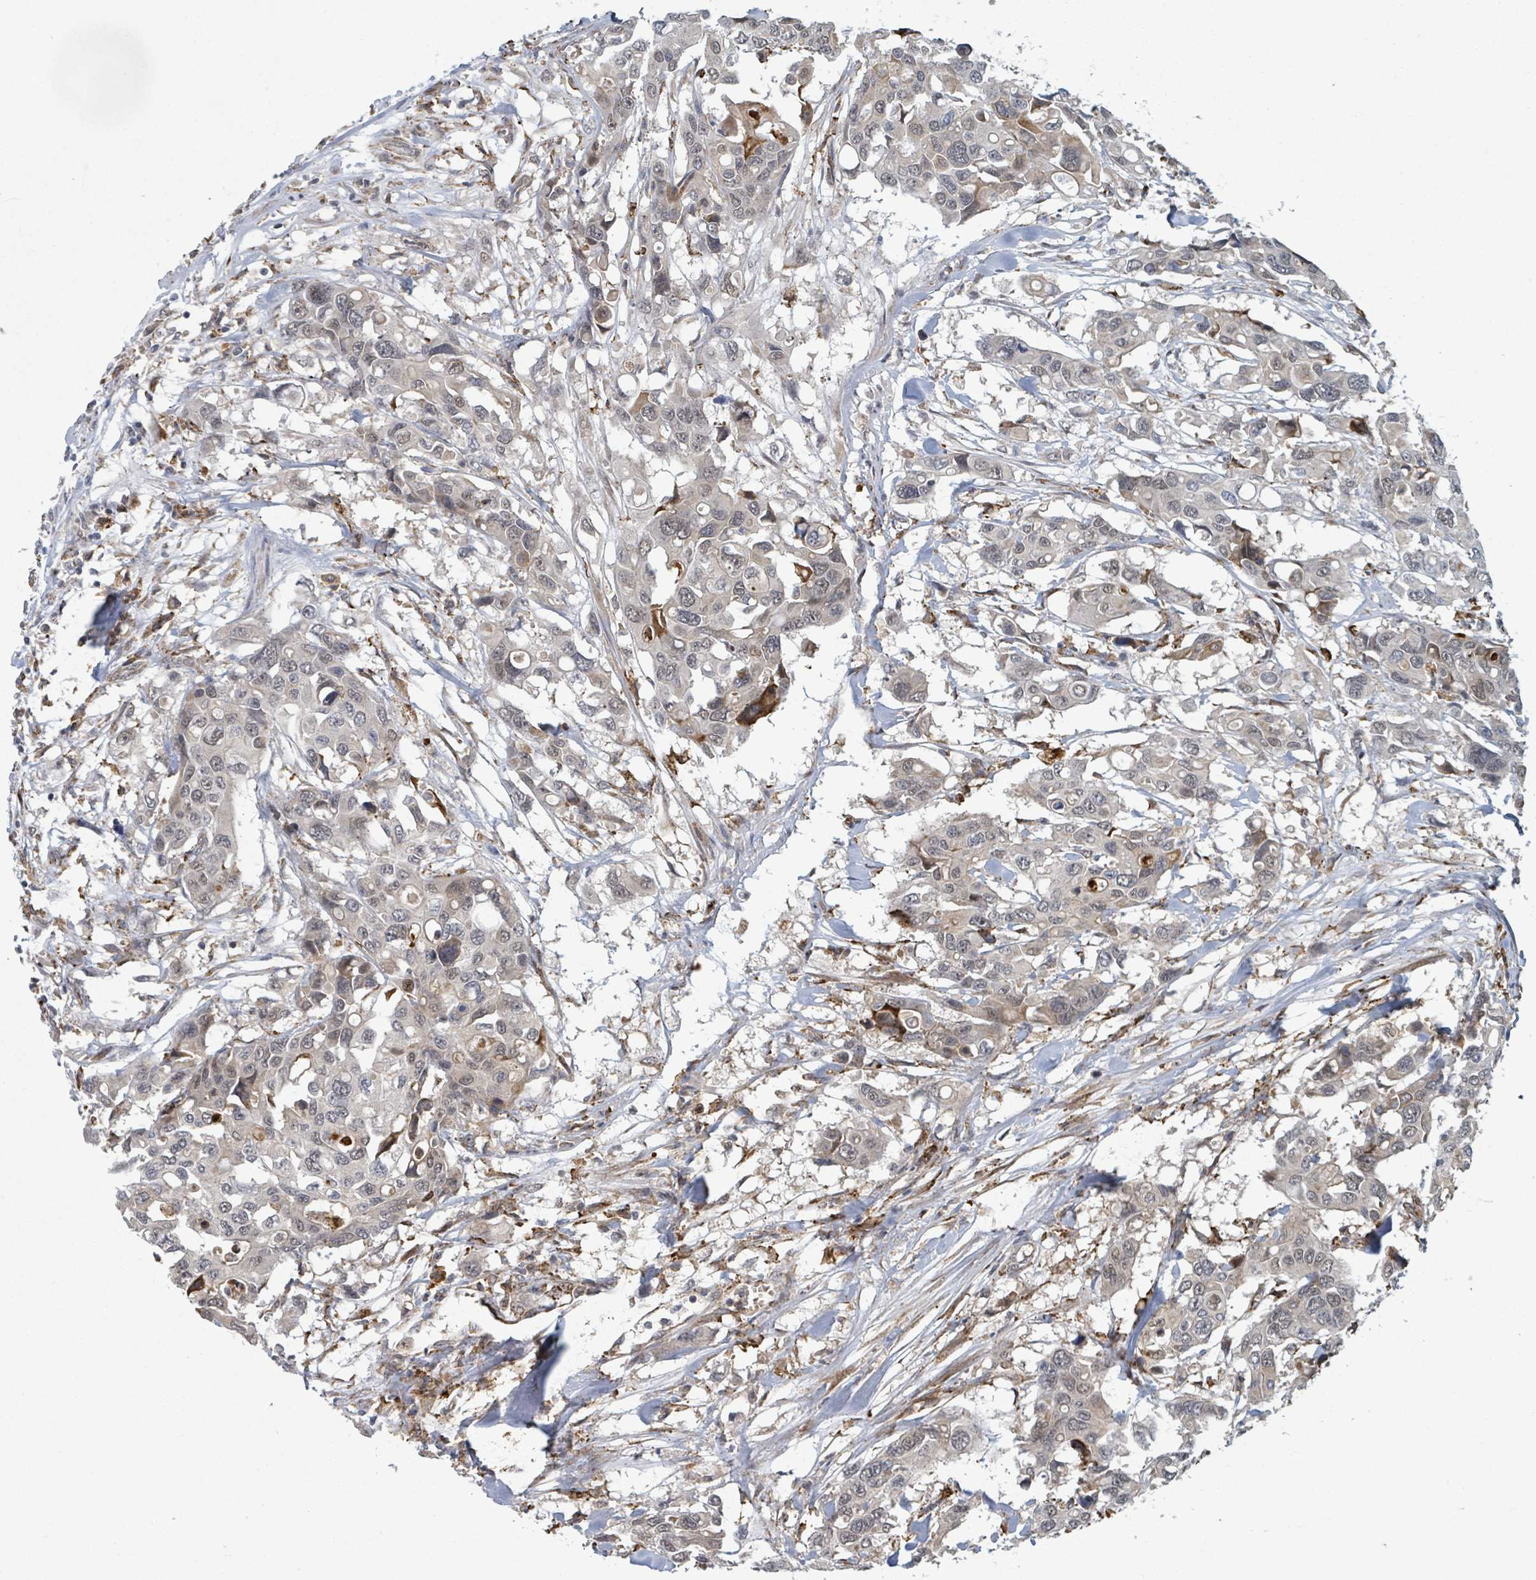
{"staining": {"intensity": "weak", "quantity": ">75%", "location": "nuclear"}, "tissue": "colorectal cancer", "cell_type": "Tumor cells", "image_type": "cancer", "snomed": [{"axis": "morphology", "description": "Adenocarcinoma, NOS"}, {"axis": "topography", "description": "Colon"}], "caption": "A brown stain labels weak nuclear staining of a protein in human colorectal cancer (adenocarcinoma) tumor cells.", "gene": "SHROOM2", "patient": {"sex": "male", "age": 77}}